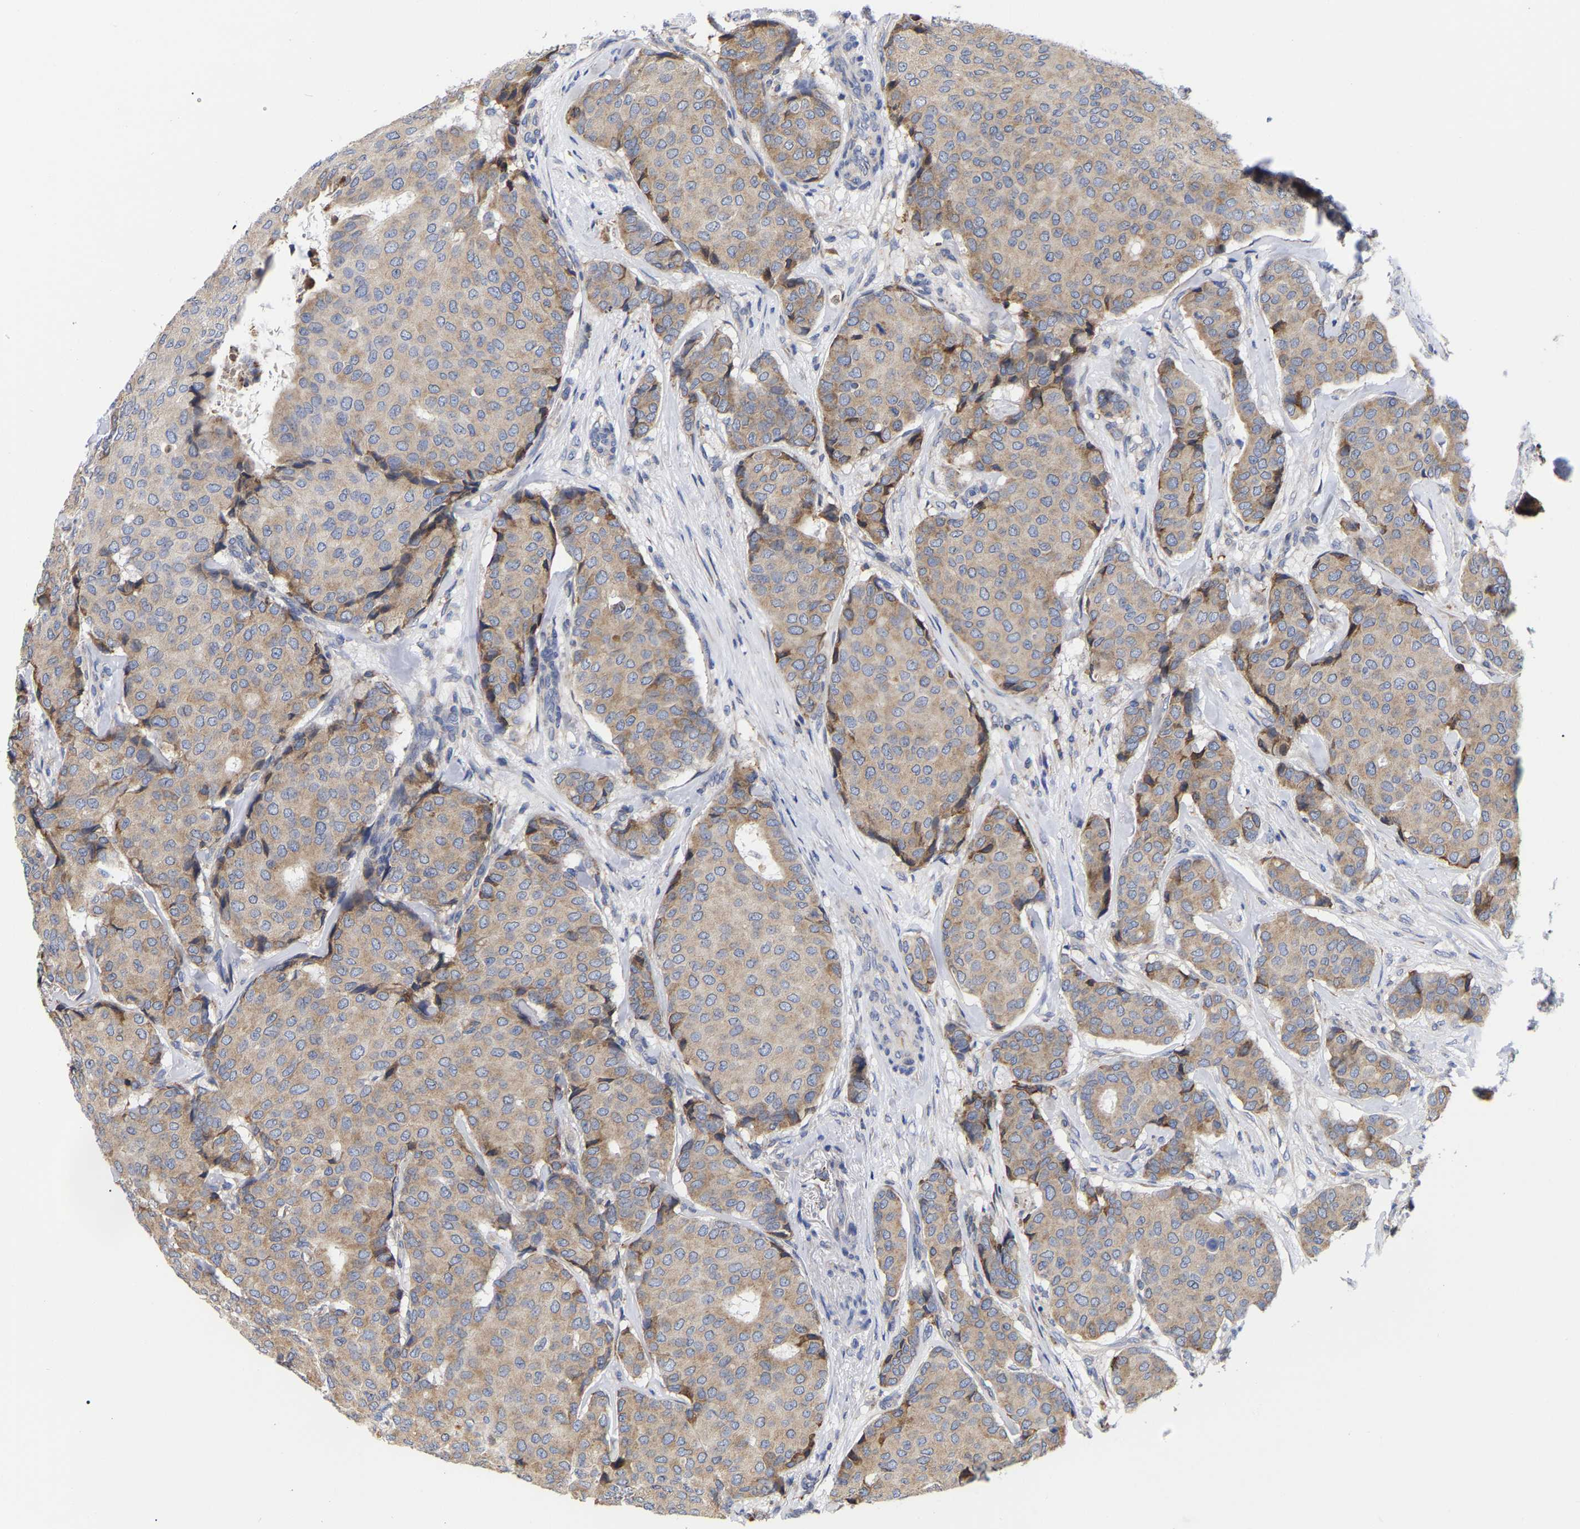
{"staining": {"intensity": "moderate", "quantity": ">75%", "location": "cytoplasmic/membranous"}, "tissue": "breast cancer", "cell_type": "Tumor cells", "image_type": "cancer", "snomed": [{"axis": "morphology", "description": "Duct carcinoma"}, {"axis": "topography", "description": "Breast"}], "caption": "A high-resolution image shows IHC staining of breast cancer, which reveals moderate cytoplasmic/membranous expression in approximately >75% of tumor cells.", "gene": "CFAP298", "patient": {"sex": "female", "age": 75}}